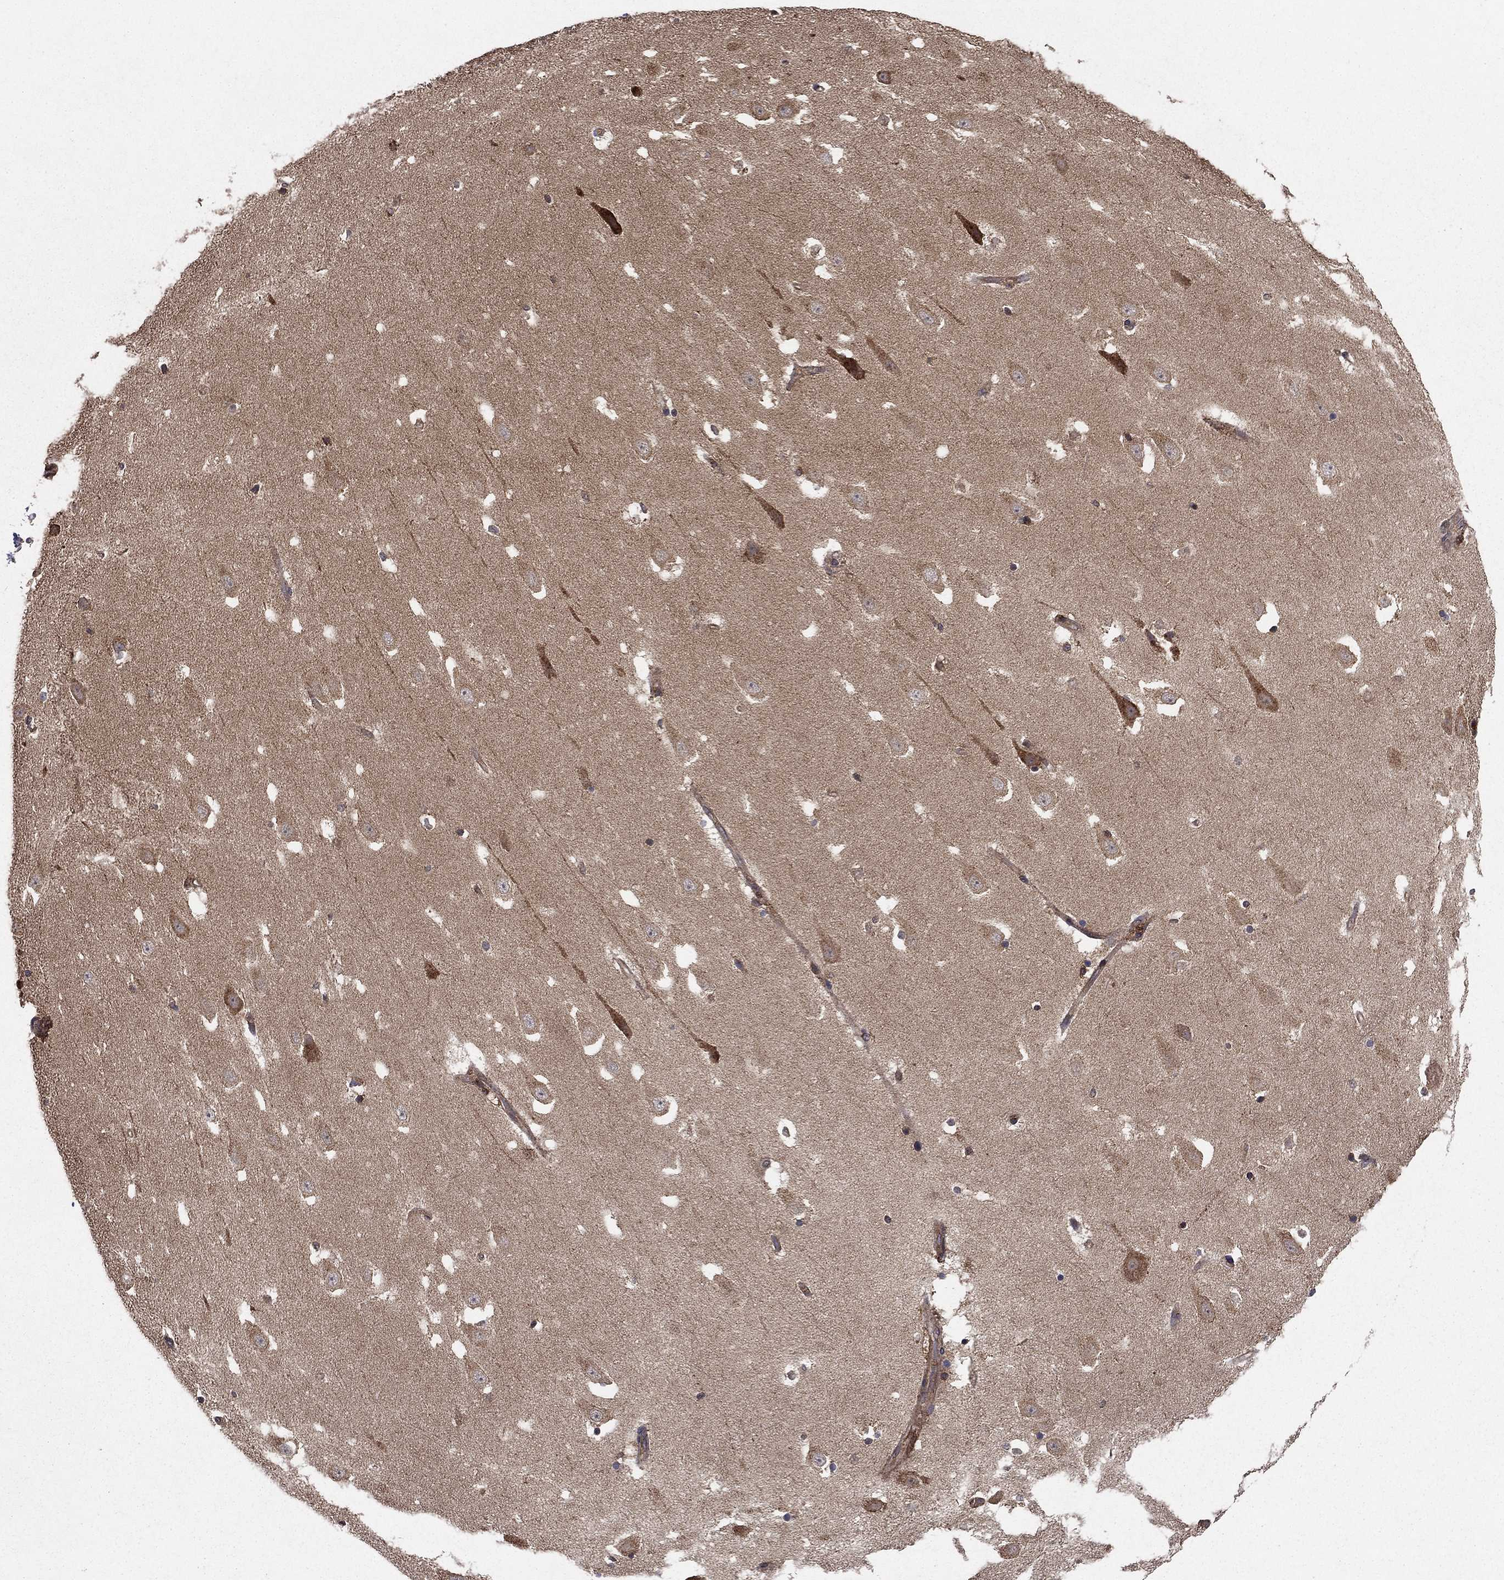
{"staining": {"intensity": "negative", "quantity": "none", "location": "none"}, "tissue": "hippocampus", "cell_type": "Glial cells", "image_type": "normal", "snomed": [{"axis": "morphology", "description": "Normal tissue, NOS"}, {"axis": "topography", "description": "Hippocampus"}], "caption": "Hippocampus stained for a protein using IHC exhibits no positivity glial cells.", "gene": "BABAM2", "patient": {"sex": "male", "age": 49}}